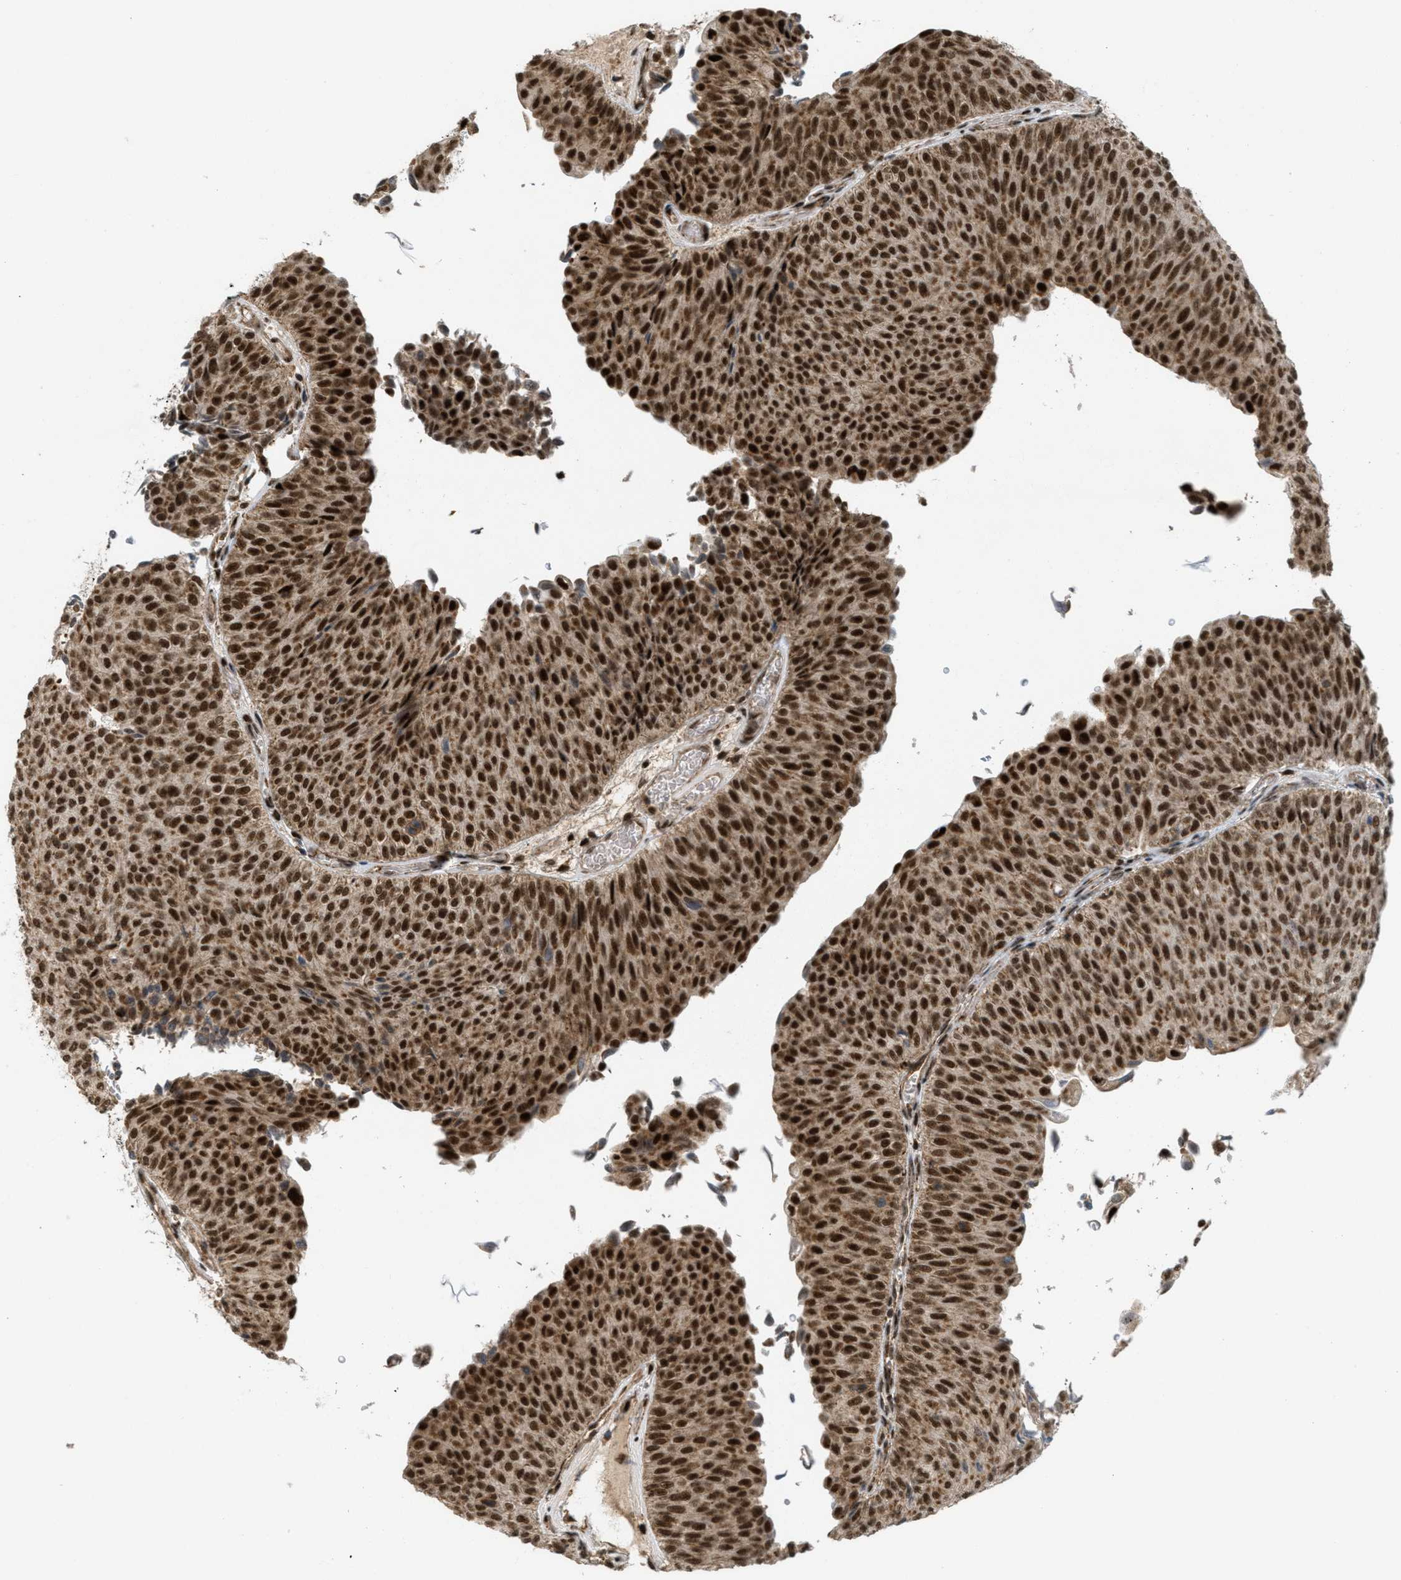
{"staining": {"intensity": "strong", "quantity": ">75%", "location": "cytoplasmic/membranous,nuclear"}, "tissue": "urothelial cancer", "cell_type": "Tumor cells", "image_type": "cancer", "snomed": [{"axis": "morphology", "description": "Urothelial carcinoma, Low grade"}, {"axis": "topography", "description": "Urinary bladder"}], "caption": "Immunohistochemical staining of human urothelial carcinoma (low-grade) displays high levels of strong cytoplasmic/membranous and nuclear protein staining in about >75% of tumor cells. The staining is performed using DAB (3,3'-diaminobenzidine) brown chromogen to label protein expression. The nuclei are counter-stained blue using hematoxylin.", "gene": "TLK1", "patient": {"sex": "male", "age": 78}}